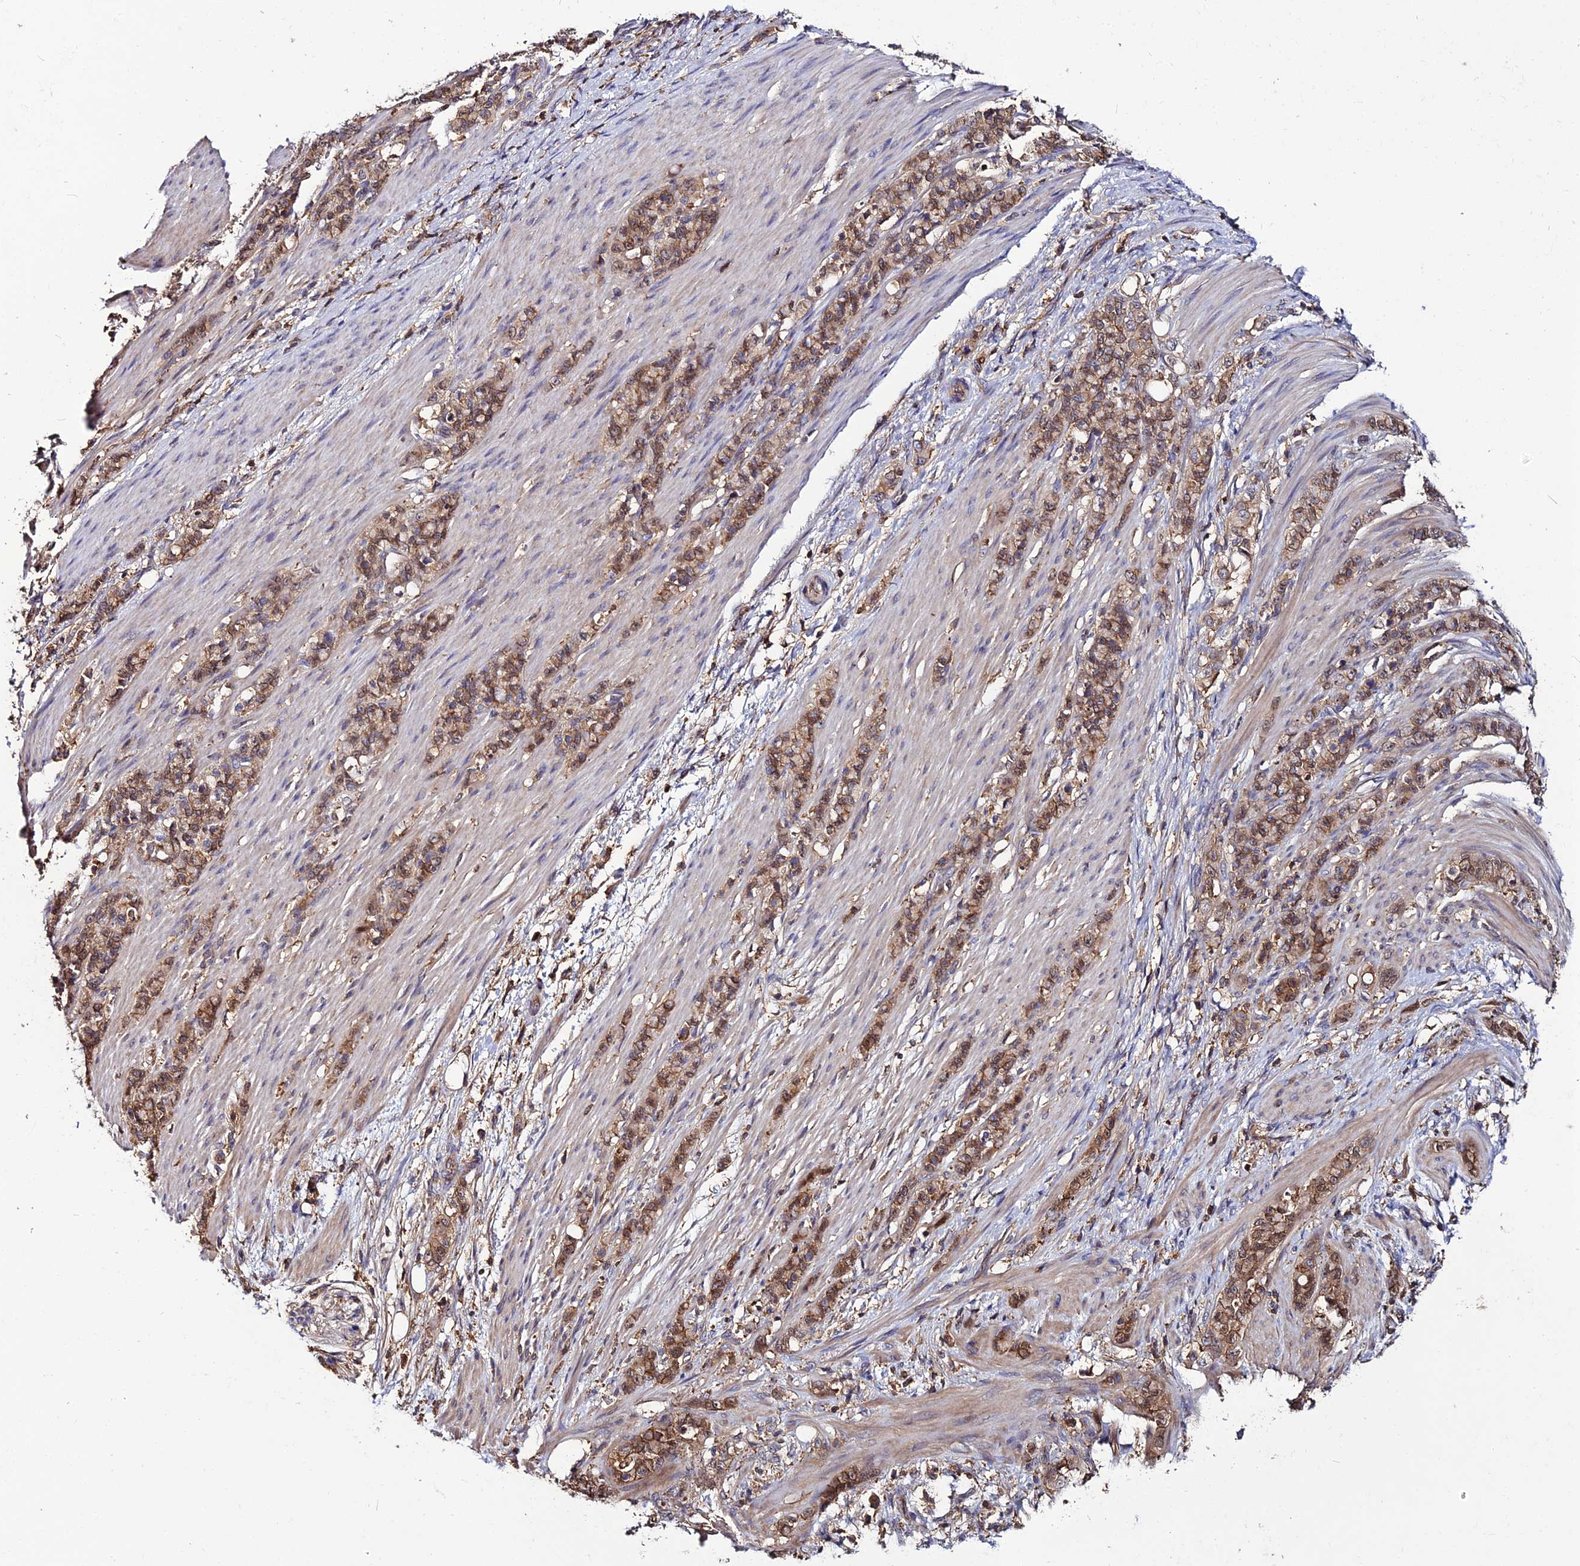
{"staining": {"intensity": "moderate", "quantity": ">75%", "location": "cytoplasmic/membranous"}, "tissue": "stomach cancer", "cell_type": "Tumor cells", "image_type": "cancer", "snomed": [{"axis": "morphology", "description": "Adenocarcinoma, NOS"}, {"axis": "topography", "description": "Stomach"}], "caption": "Brown immunohistochemical staining in human stomach cancer demonstrates moderate cytoplasmic/membranous positivity in about >75% of tumor cells.", "gene": "USP17L15", "patient": {"sex": "female", "age": 79}}